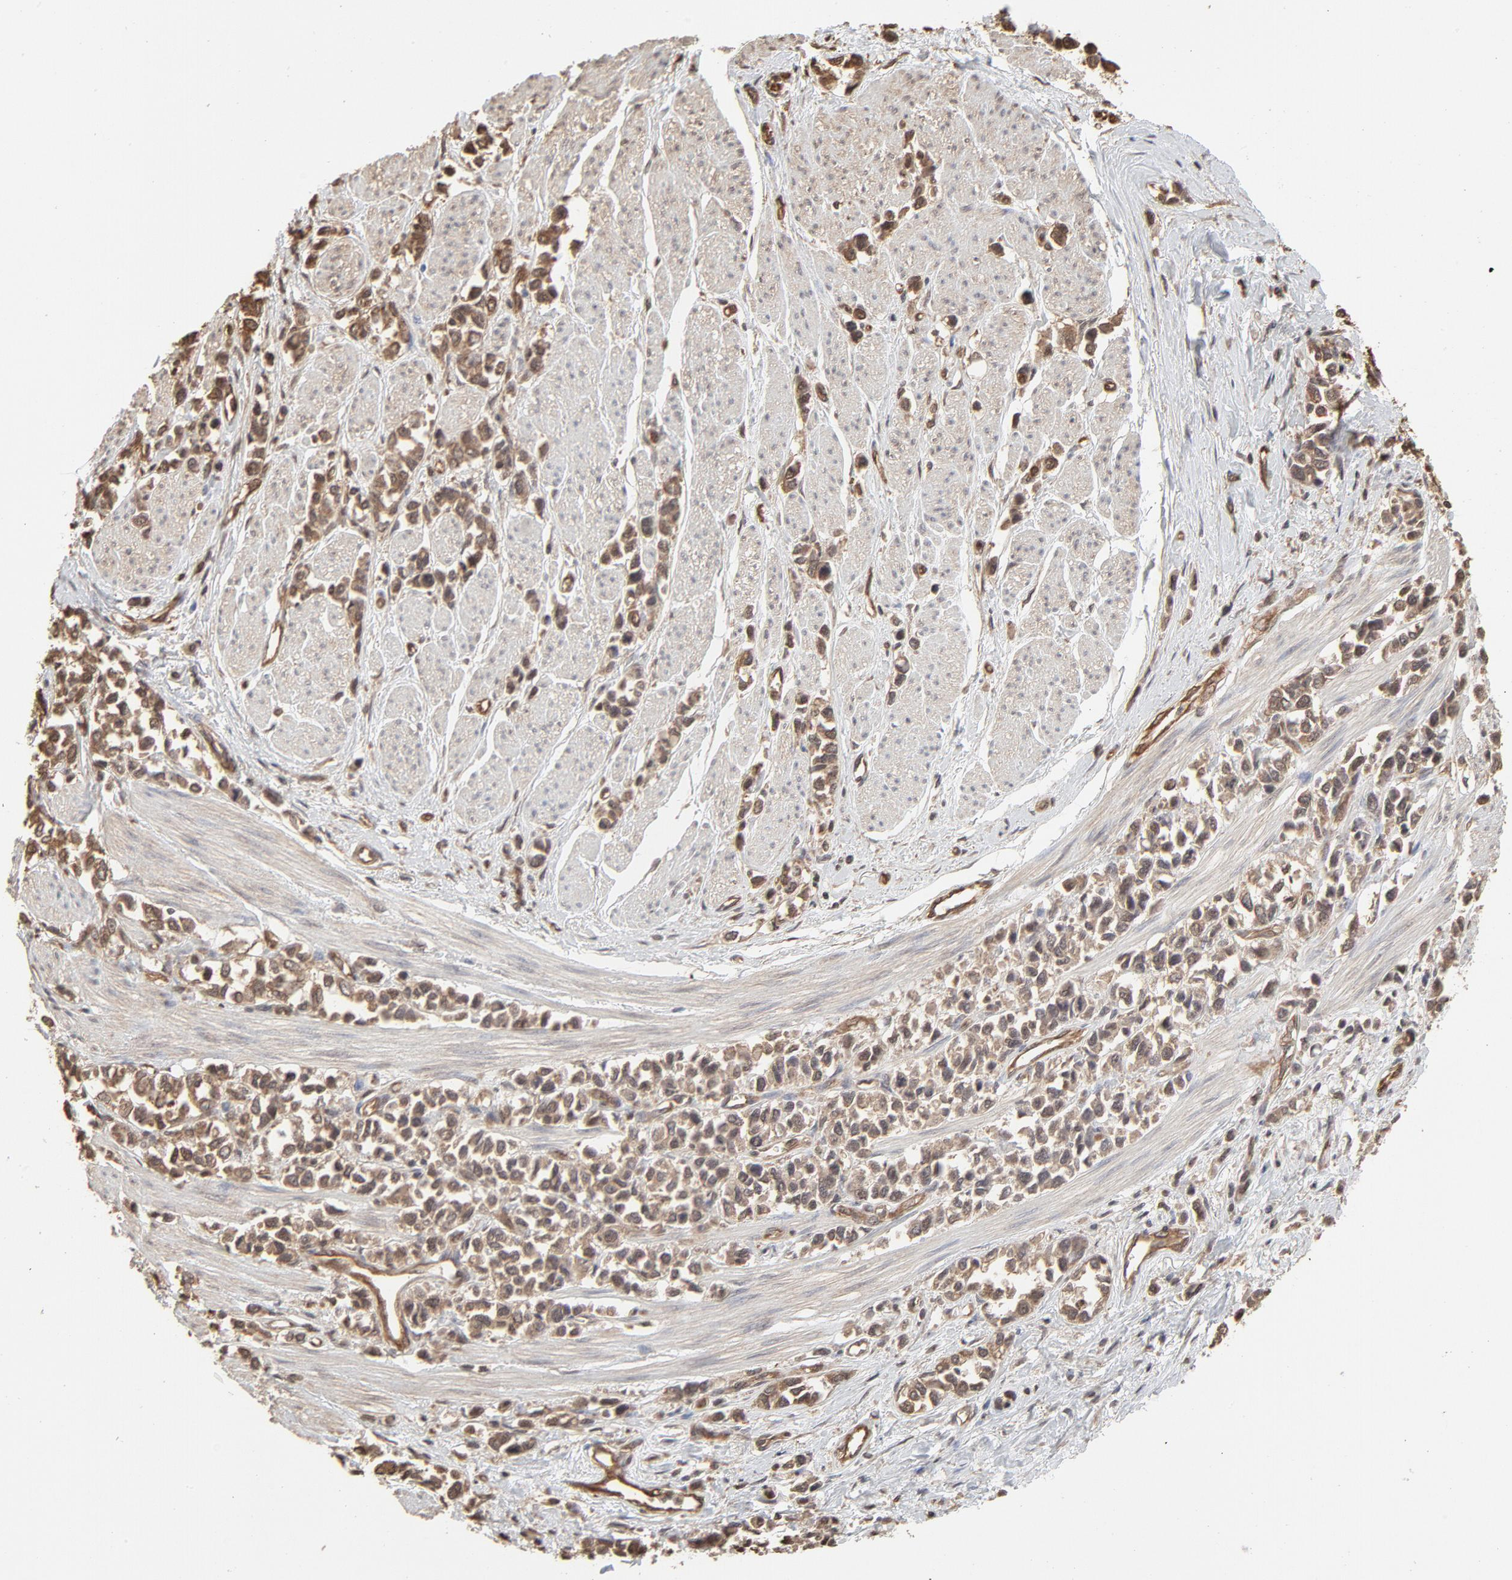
{"staining": {"intensity": "moderate", "quantity": ">75%", "location": "cytoplasmic/membranous"}, "tissue": "stomach cancer", "cell_type": "Tumor cells", "image_type": "cancer", "snomed": [{"axis": "morphology", "description": "Adenocarcinoma, NOS"}, {"axis": "topography", "description": "Stomach, upper"}], "caption": "Immunohistochemical staining of stomach cancer (adenocarcinoma) shows moderate cytoplasmic/membranous protein expression in approximately >75% of tumor cells.", "gene": "PPP2CA", "patient": {"sex": "male", "age": 76}}